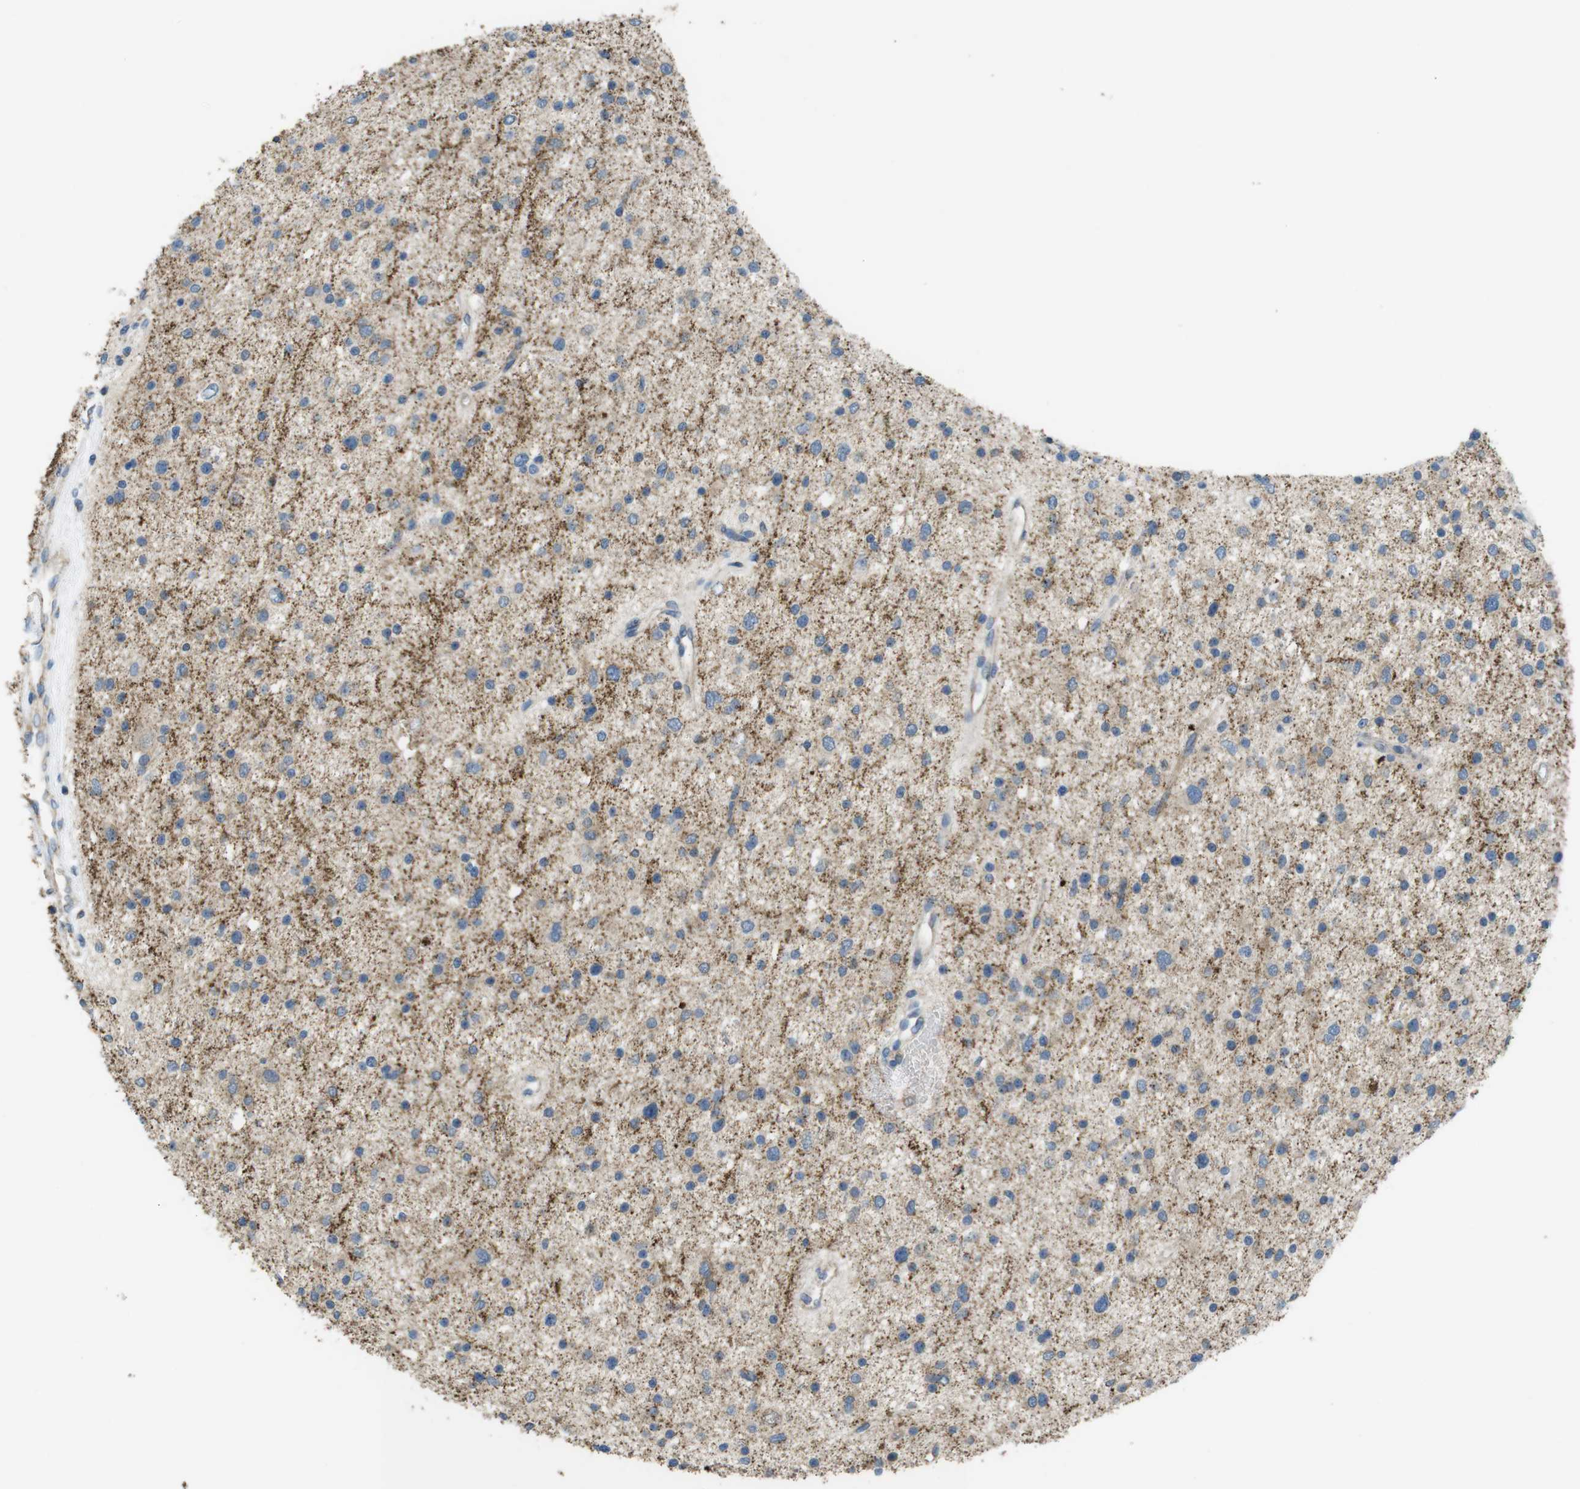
{"staining": {"intensity": "moderate", "quantity": "<25%", "location": "cytoplasmic/membranous"}, "tissue": "glioma", "cell_type": "Tumor cells", "image_type": "cancer", "snomed": [{"axis": "morphology", "description": "Glioma, malignant, Low grade"}, {"axis": "topography", "description": "Brain"}], "caption": "This is an image of IHC staining of glioma, which shows moderate expression in the cytoplasmic/membranous of tumor cells.", "gene": "GRIK2", "patient": {"sex": "female", "age": 37}}